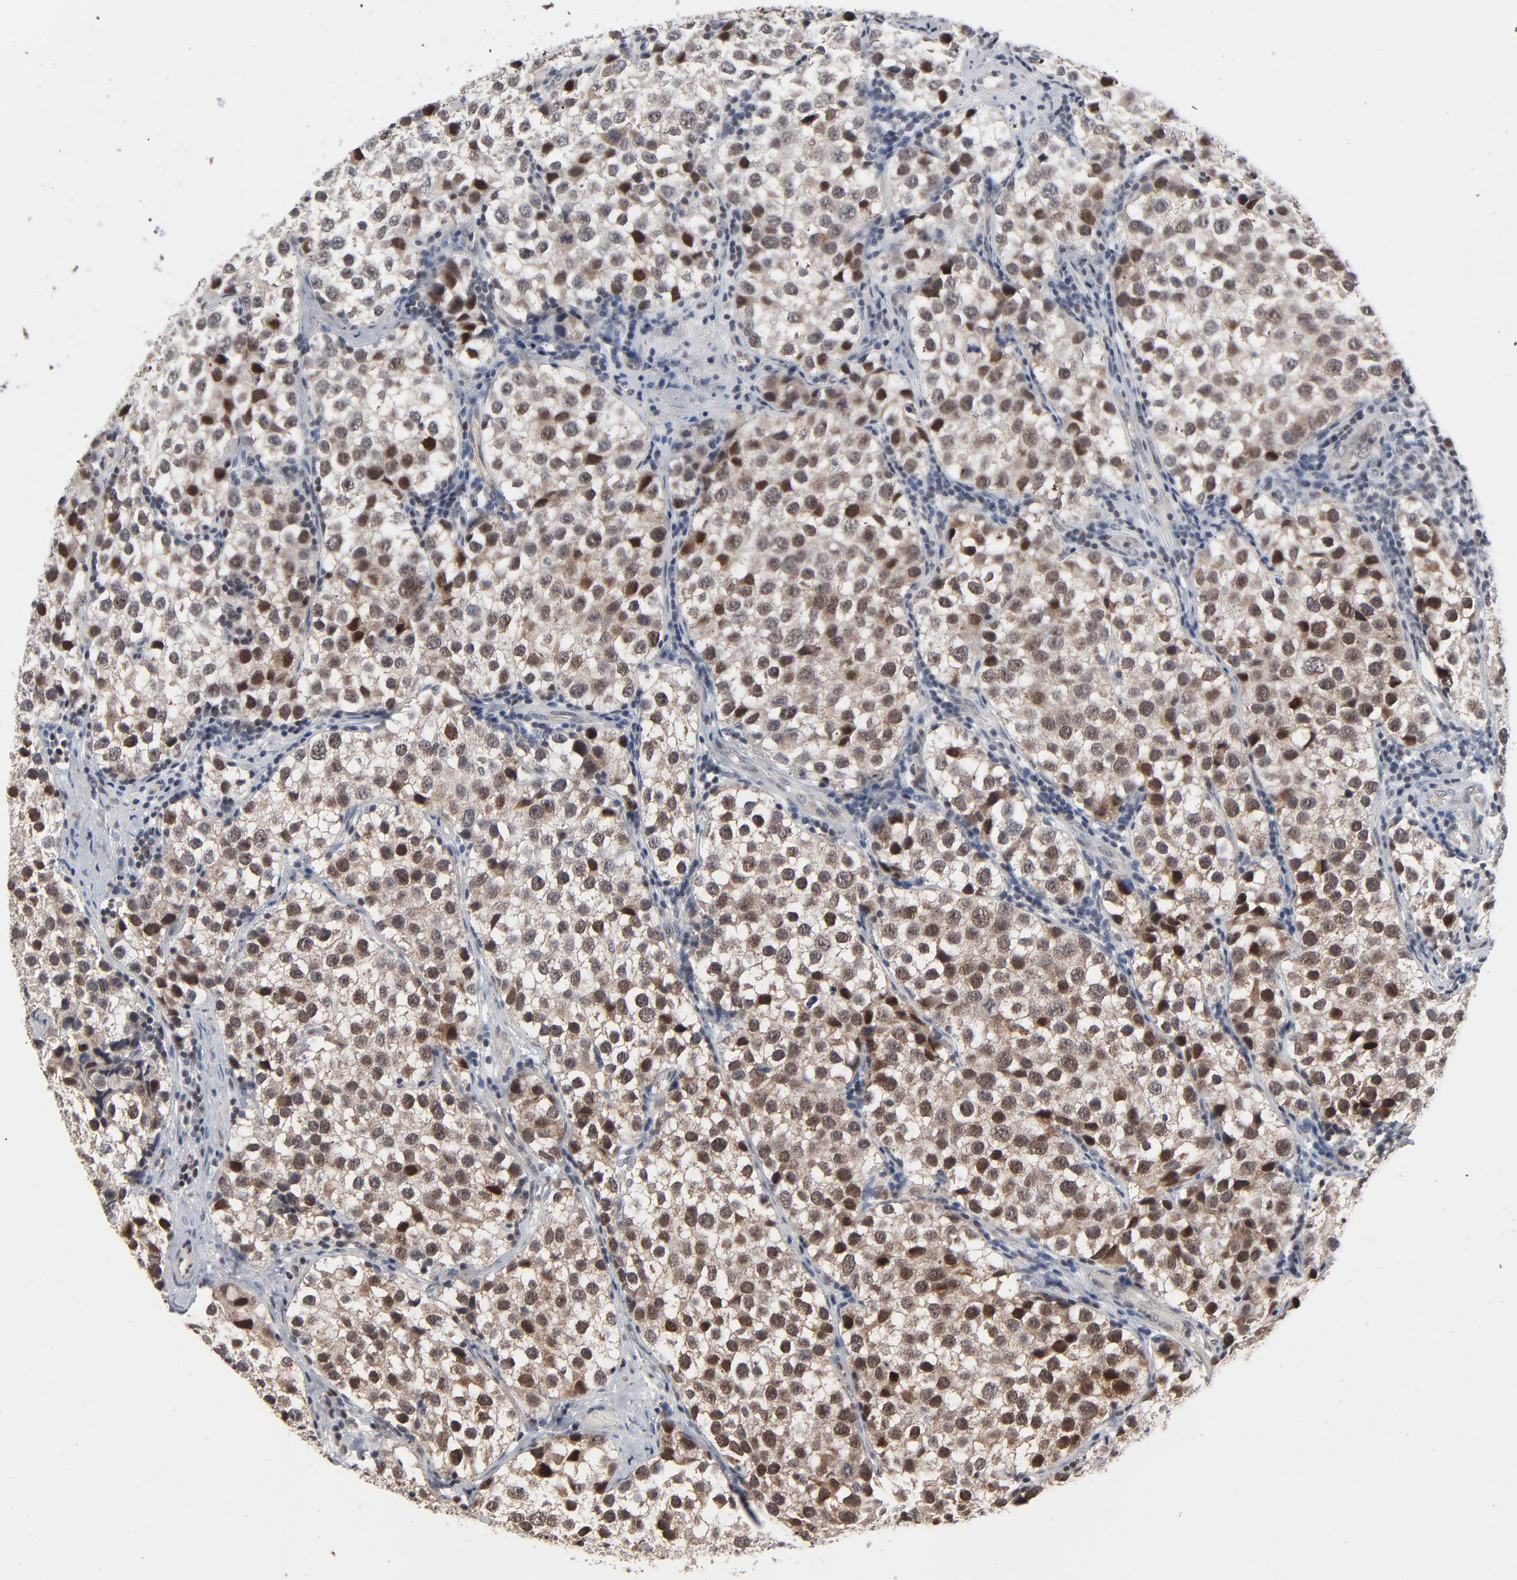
{"staining": {"intensity": "strong", "quantity": "25%-75%", "location": "nuclear"}, "tissue": "testis cancer", "cell_type": "Tumor cells", "image_type": "cancer", "snomed": [{"axis": "morphology", "description": "Seminoma, NOS"}, {"axis": "topography", "description": "Testis"}], "caption": "Testis cancer stained with a brown dye displays strong nuclear positive positivity in about 25%-75% of tumor cells.", "gene": "ZNF419", "patient": {"sex": "male", "age": 39}}